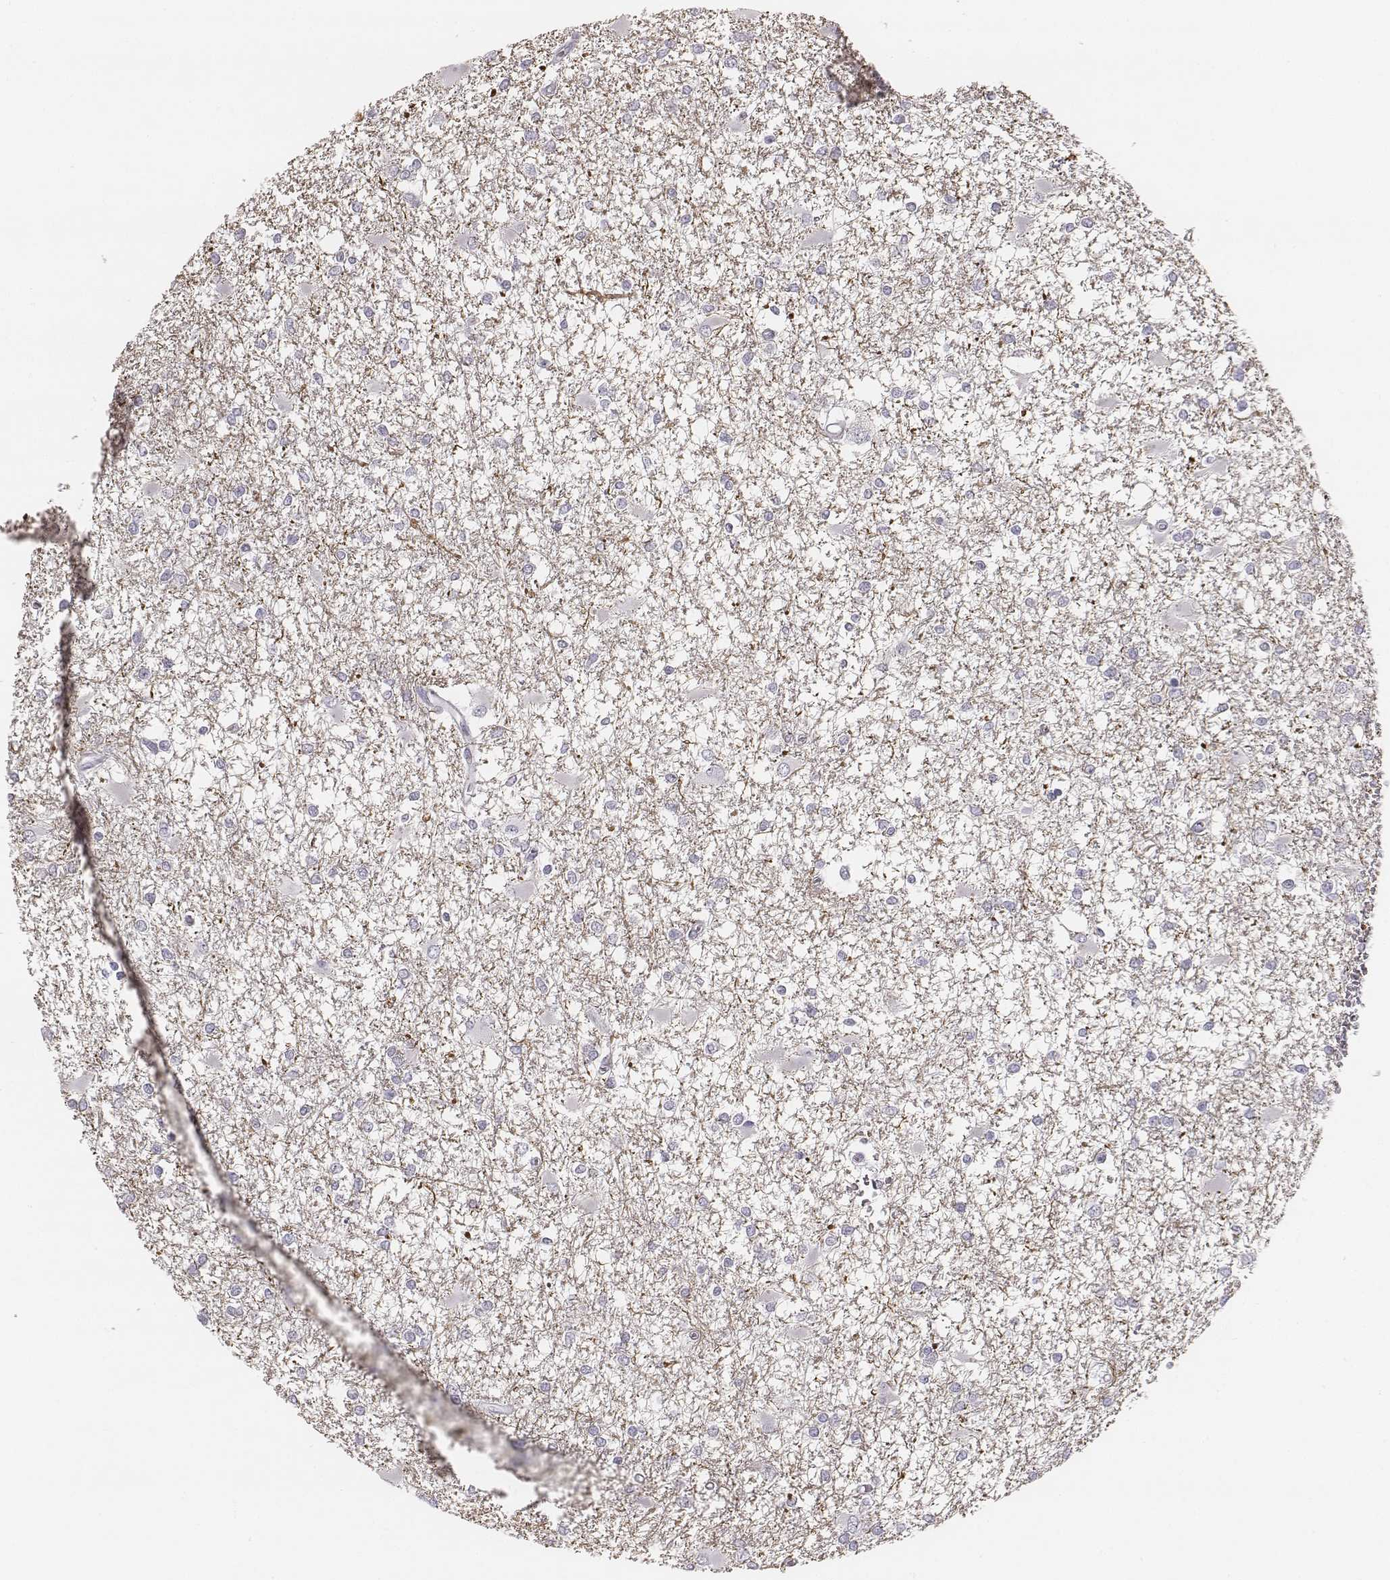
{"staining": {"intensity": "negative", "quantity": "none", "location": "none"}, "tissue": "glioma", "cell_type": "Tumor cells", "image_type": "cancer", "snomed": [{"axis": "morphology", "description": "Glioma, malignant, High grade"}, {"axis": "topography", "description": "Cerebral cortex"}], "caption": "High power microscopy photomicrograph of an IHC image of glioma, revealing no significant positivity in tumor cells.", "gene": "KCNJ12", "patient": {"sex": "male", "age": 79}}